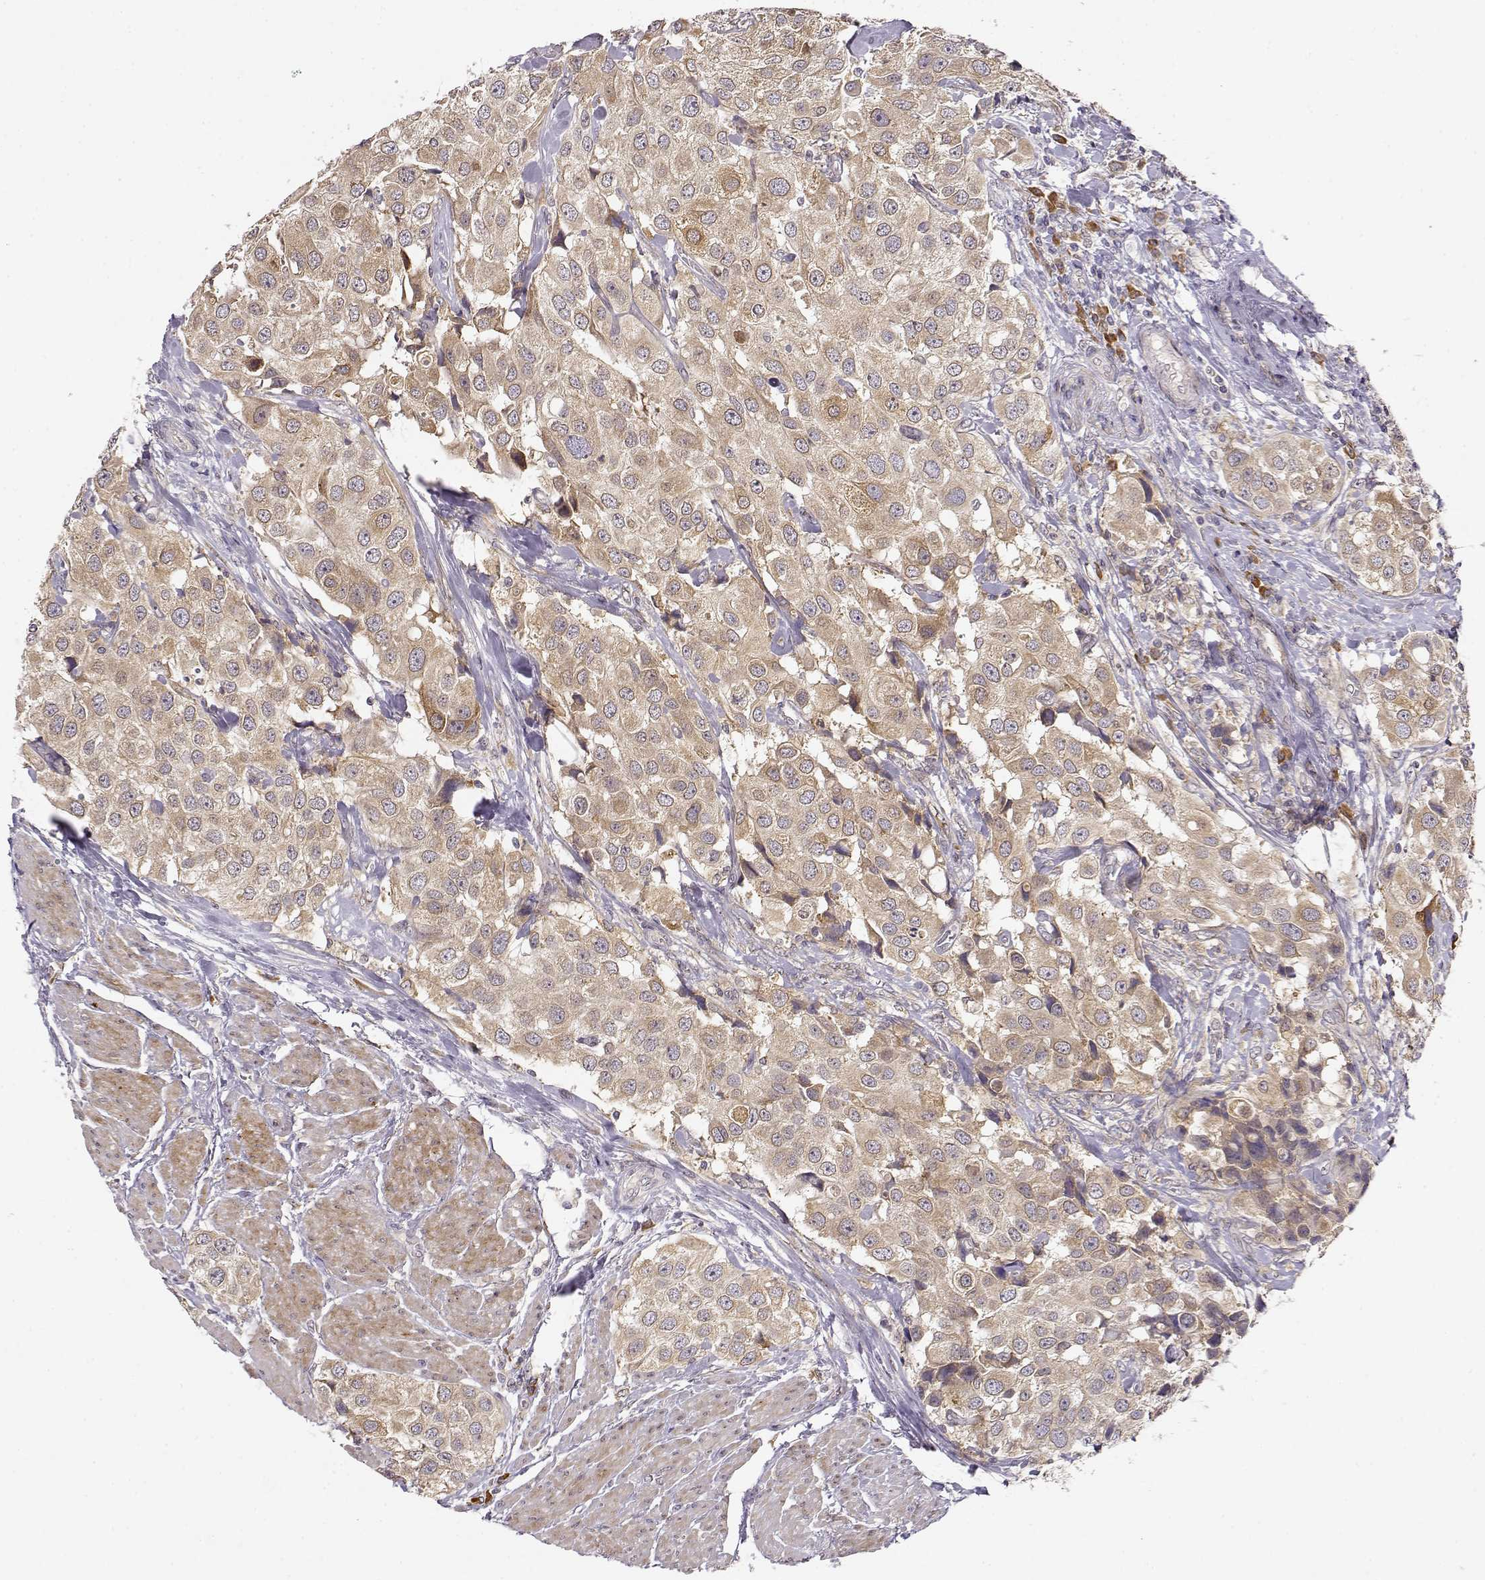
{"staining": {"intensity": "weak", "quantity": ">75%", "location": "cytoplasmic/membranous"}, "tissue": "urothelial cancer", "cell_type": "Tumor cells", "image_type": "cancer", "snomed": [{"axis": "morphology", "description": "Urothelial carcinoma, High grade"}, {"axis": "topography", "description": "Urinary bladder"}], "caption": "An image showing weak cytoplasmic/membranous staining in approximately >75% of tumor cells in urothelial cancer, as visualized by brown immunohistochemical staining.", "gene": "ERGIC2", "patient": {"sex": "female", "age": 64}}